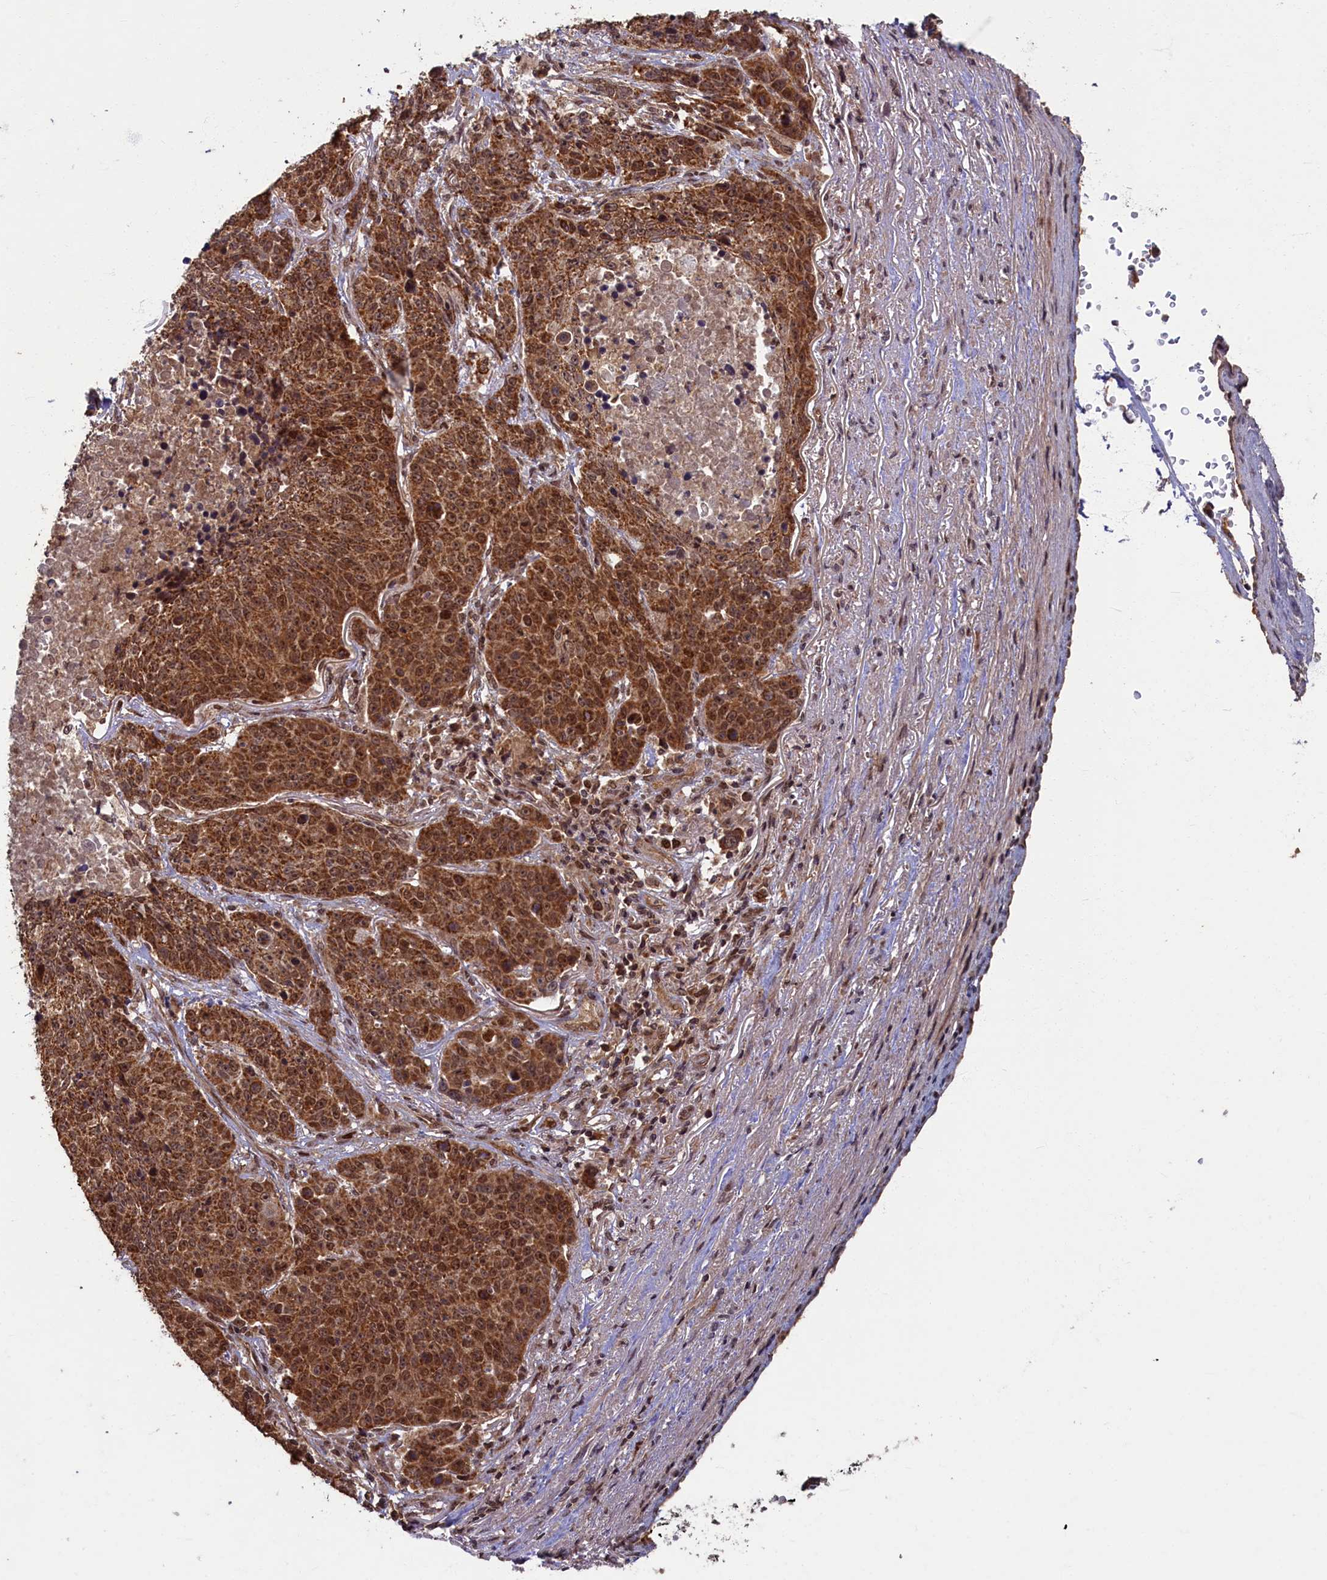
{"staining": {"intensity": "strong", "quantity": ">75%", "location": "cytoplasmic/membranous,nuclear"}, "tissue": "lung cancer", "cell_type": "Tumor cells", "image_type": "cancer", "snomed": [{"axis": "morphology", "description": "Normal tissue, NOS"}, {"axis": "morphology", "description": "Squamous cell carcinoma, NOS"}, {"axis": "topography", "description": "Lymph node"}, {"axis": "topography", "description": "Lung"}], "caption": "Lung cancer (squamous cell carcinoma) stained for a protein (brown) reveals strong cytoplasmic/membranous and nuclear positive staining in approximately >75% of tumor cells.", "gene": "BRCA1", "patient": {"sex": "male", "age": 66}}